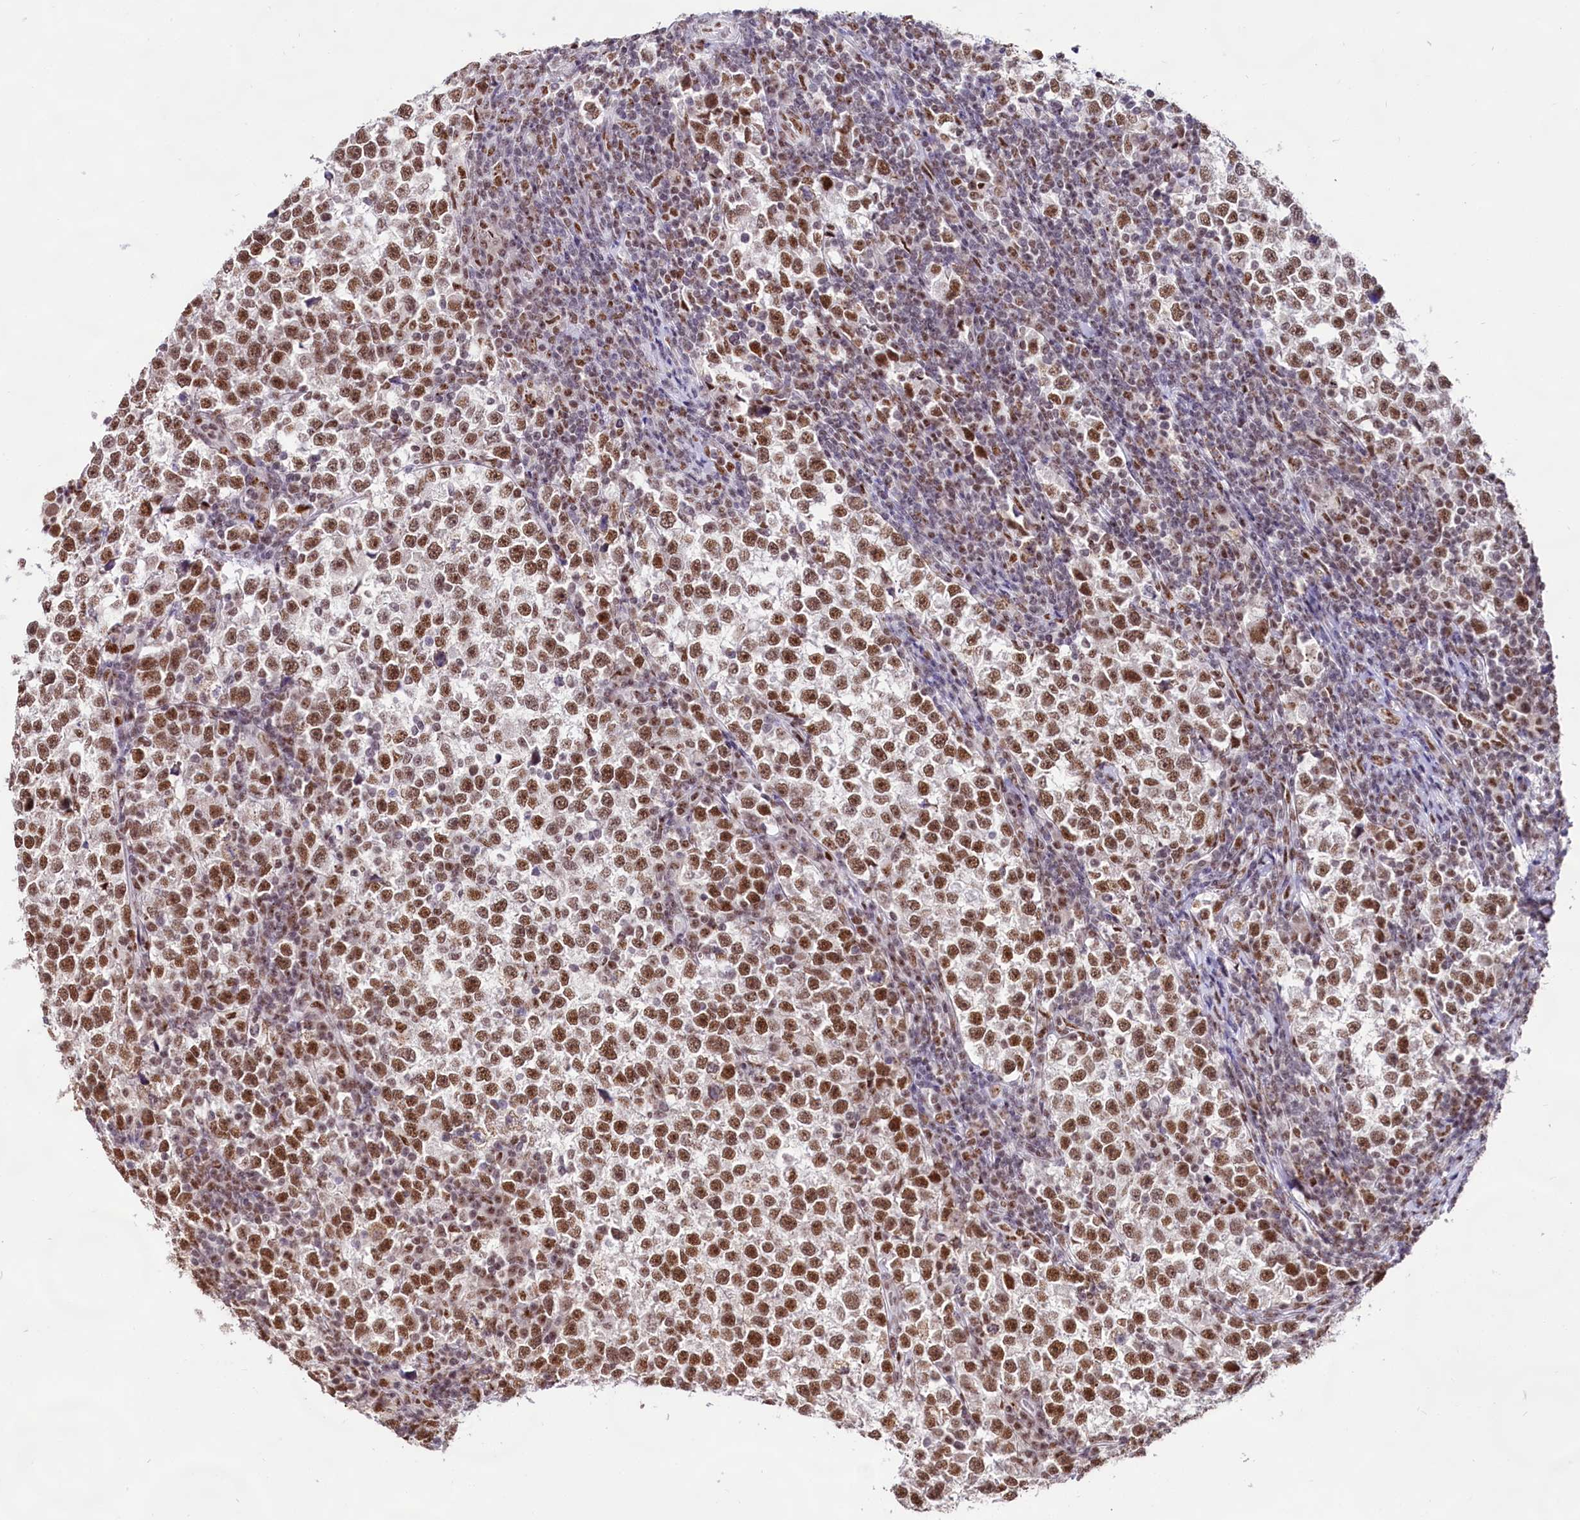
{"staining": {"intensity": "moderate", "quantity": ">75%", "location": "nuclear"}, "tissue": "testis cancer", "cell_type": "Tumor cells", "image_type": "cancer", "snomed": [{"axis": "morphology", "description": "Normal tissue, NOS"}, {"axis": "morphology", "description": "Seminoma, NOS"}, {"axis": "topography", "description": "Testis"}], "caption": "An immunohistochemistry photomicrograph of neoplastic tissue is shown. Protein staining in brown labels moderate nuclear positivity in testis seminoma within tumor cells. (DAB IHC, brown staining for protein, blue staining for nuclei).", "gene": "HIRA", "patient": {"sex": "male", "age": 43}}